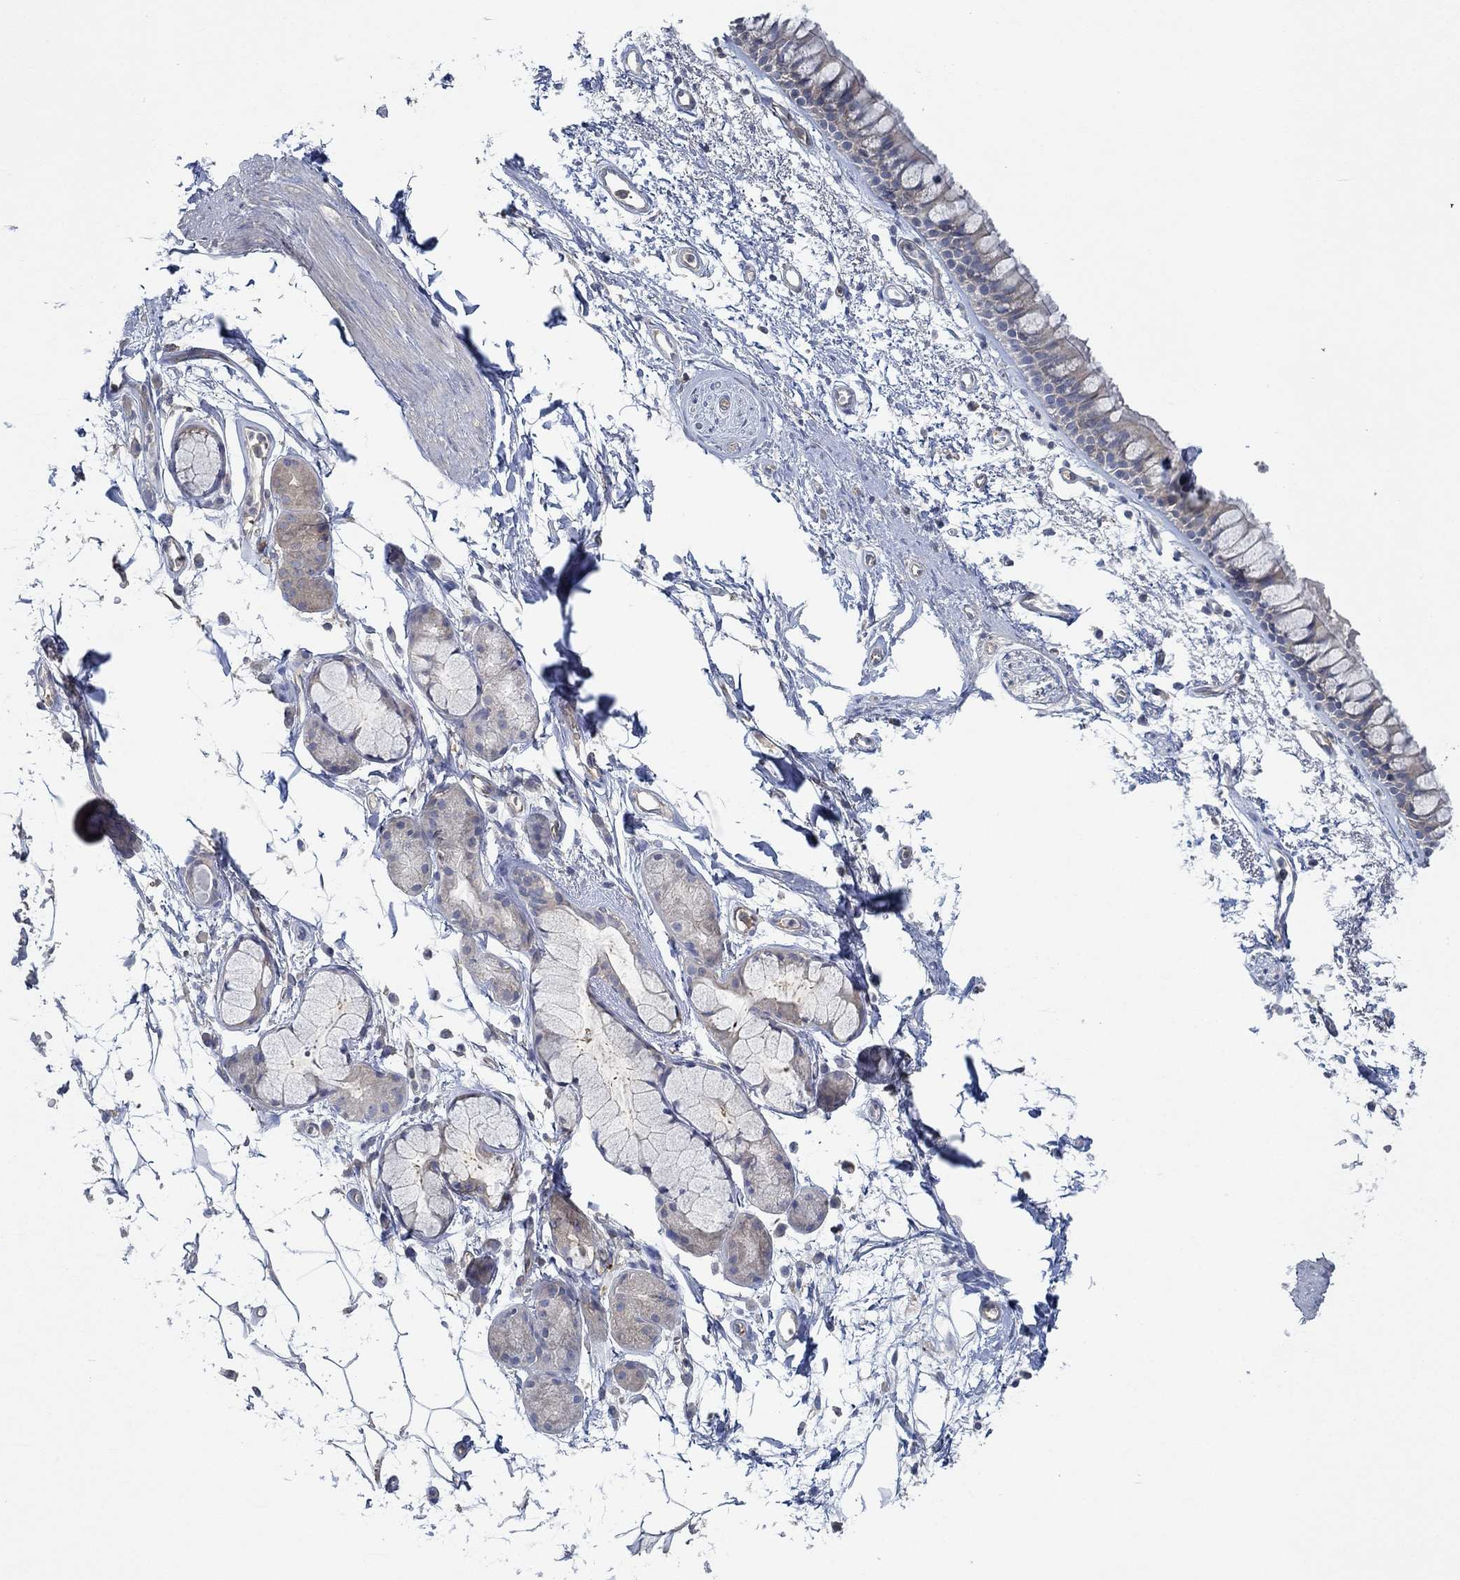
{"staining": {"intensity": "negative", "quantity": "none", "location": "none"}, "tissue": "bronchus", "cell_type": "Respiratory epithelial cells", "image_type": "normal", "snomed": [{"axis": "morphology", "description": "Normal tissue, NOS"}, {"axis": "topography", "description": "Cartilage tissue"}, {"axis": "topography", "description": "Bronchus"}], "caption": "Bronchus stained for a protein using immunohistochemistry shows no staining respiratory epithelial cells.", "gene": "MTHFR", "patient": {"sex": "male", "age": 66}}